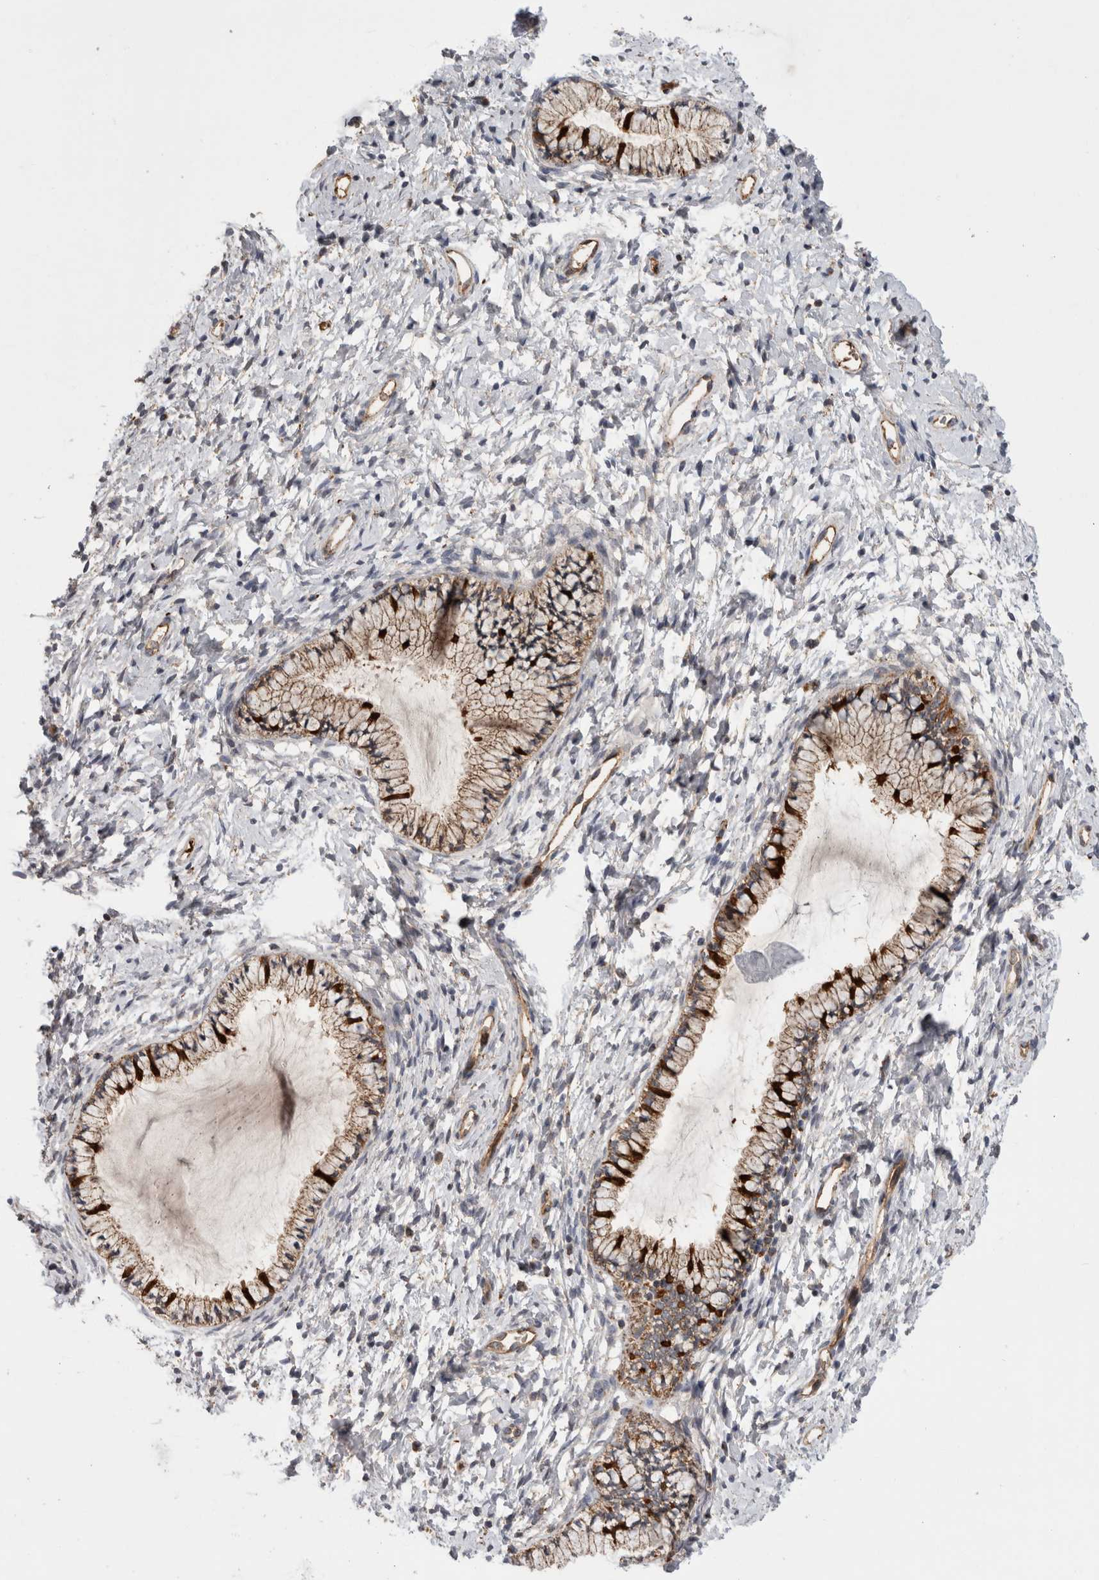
{"staining": {"intensity": "strong", "quantity": "<25%", "location": "cytoplasmic/membranous"}, "tissue": "cervix", "cell_type": "Glandular cells", "image_type": "normal", "snomed": [{"axis": "morphology", "description": "Normal tissue, NOS"}, {"axis": "topography", "description": "Cervix"}], "caption": "Protein analysis of unremarkable cervix shows strong cytoplasmic/membranous expression in approximately <25% of glandular cells. The staining was performed using DAB (3,3'-diaminobenzidine) to visualize the protein expression in brown, while the nuclei were stained in blue with hematoxylin (Magnification: 20x).", "gene": "DARS2", "patient": {"sex": "female", "age": 72}}